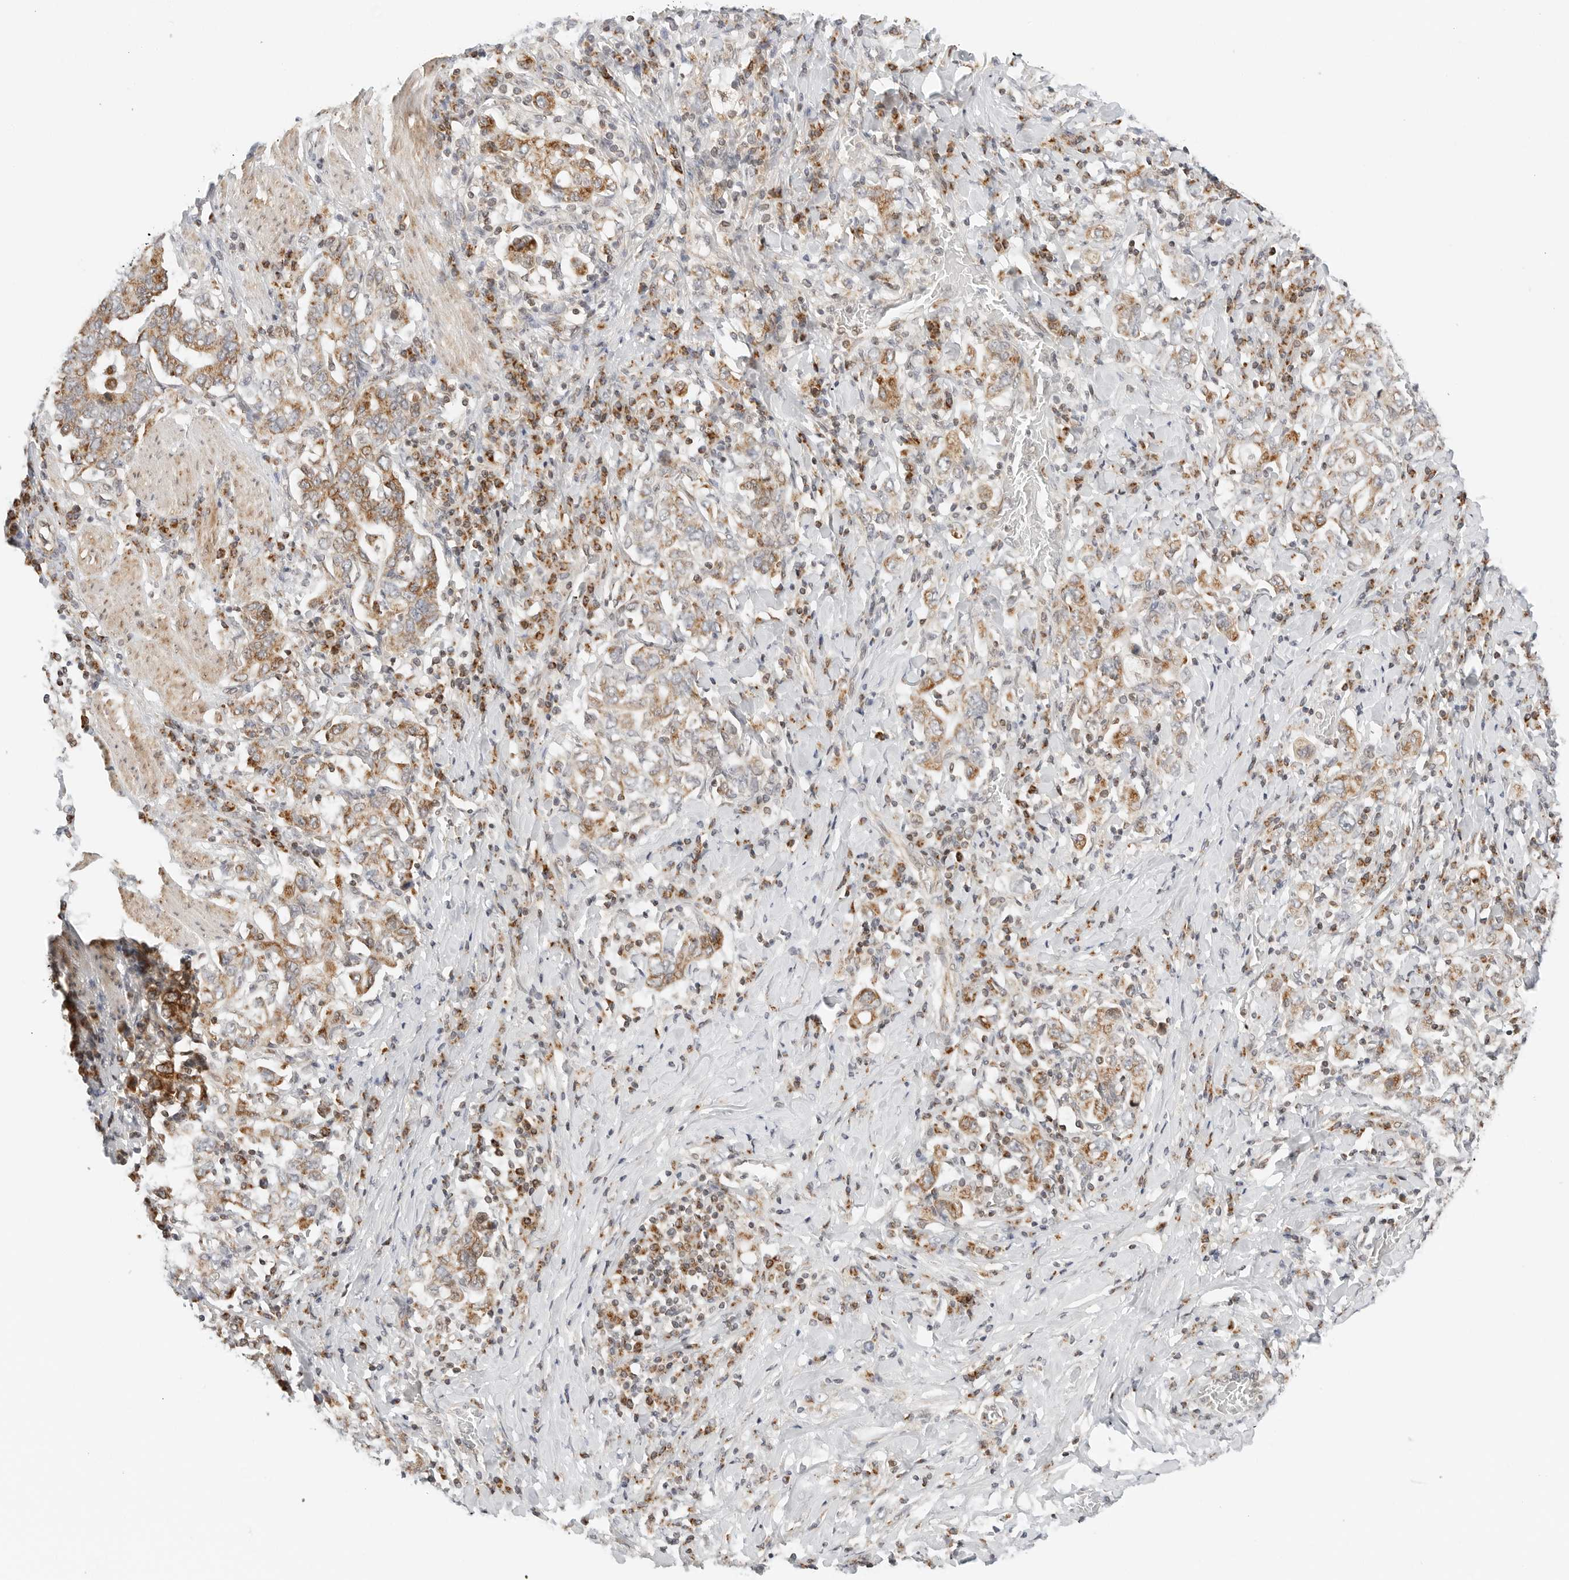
{"staining": {"intensity": "moderate", "quantity": ">75%", "location": "cytoplasmic/membranous"}, "tissue": "stomach cancer", "cell_type": "Tumor cells", "image_type": "cancer", "snomed": [{"axis": "morphology", "description": "Adenocarcinoma, NOS"}, {"axis": "topography", "description": "Stomach, upper"}], "caption": "About >75% of tumor cells in stomach cancer reveal moderate cytoplasmic/membranous protein positivity as visualized by brown immunohistochemical staining.", "gene": "DYRK4", "patient": {"sex": "male", "age": 62}}